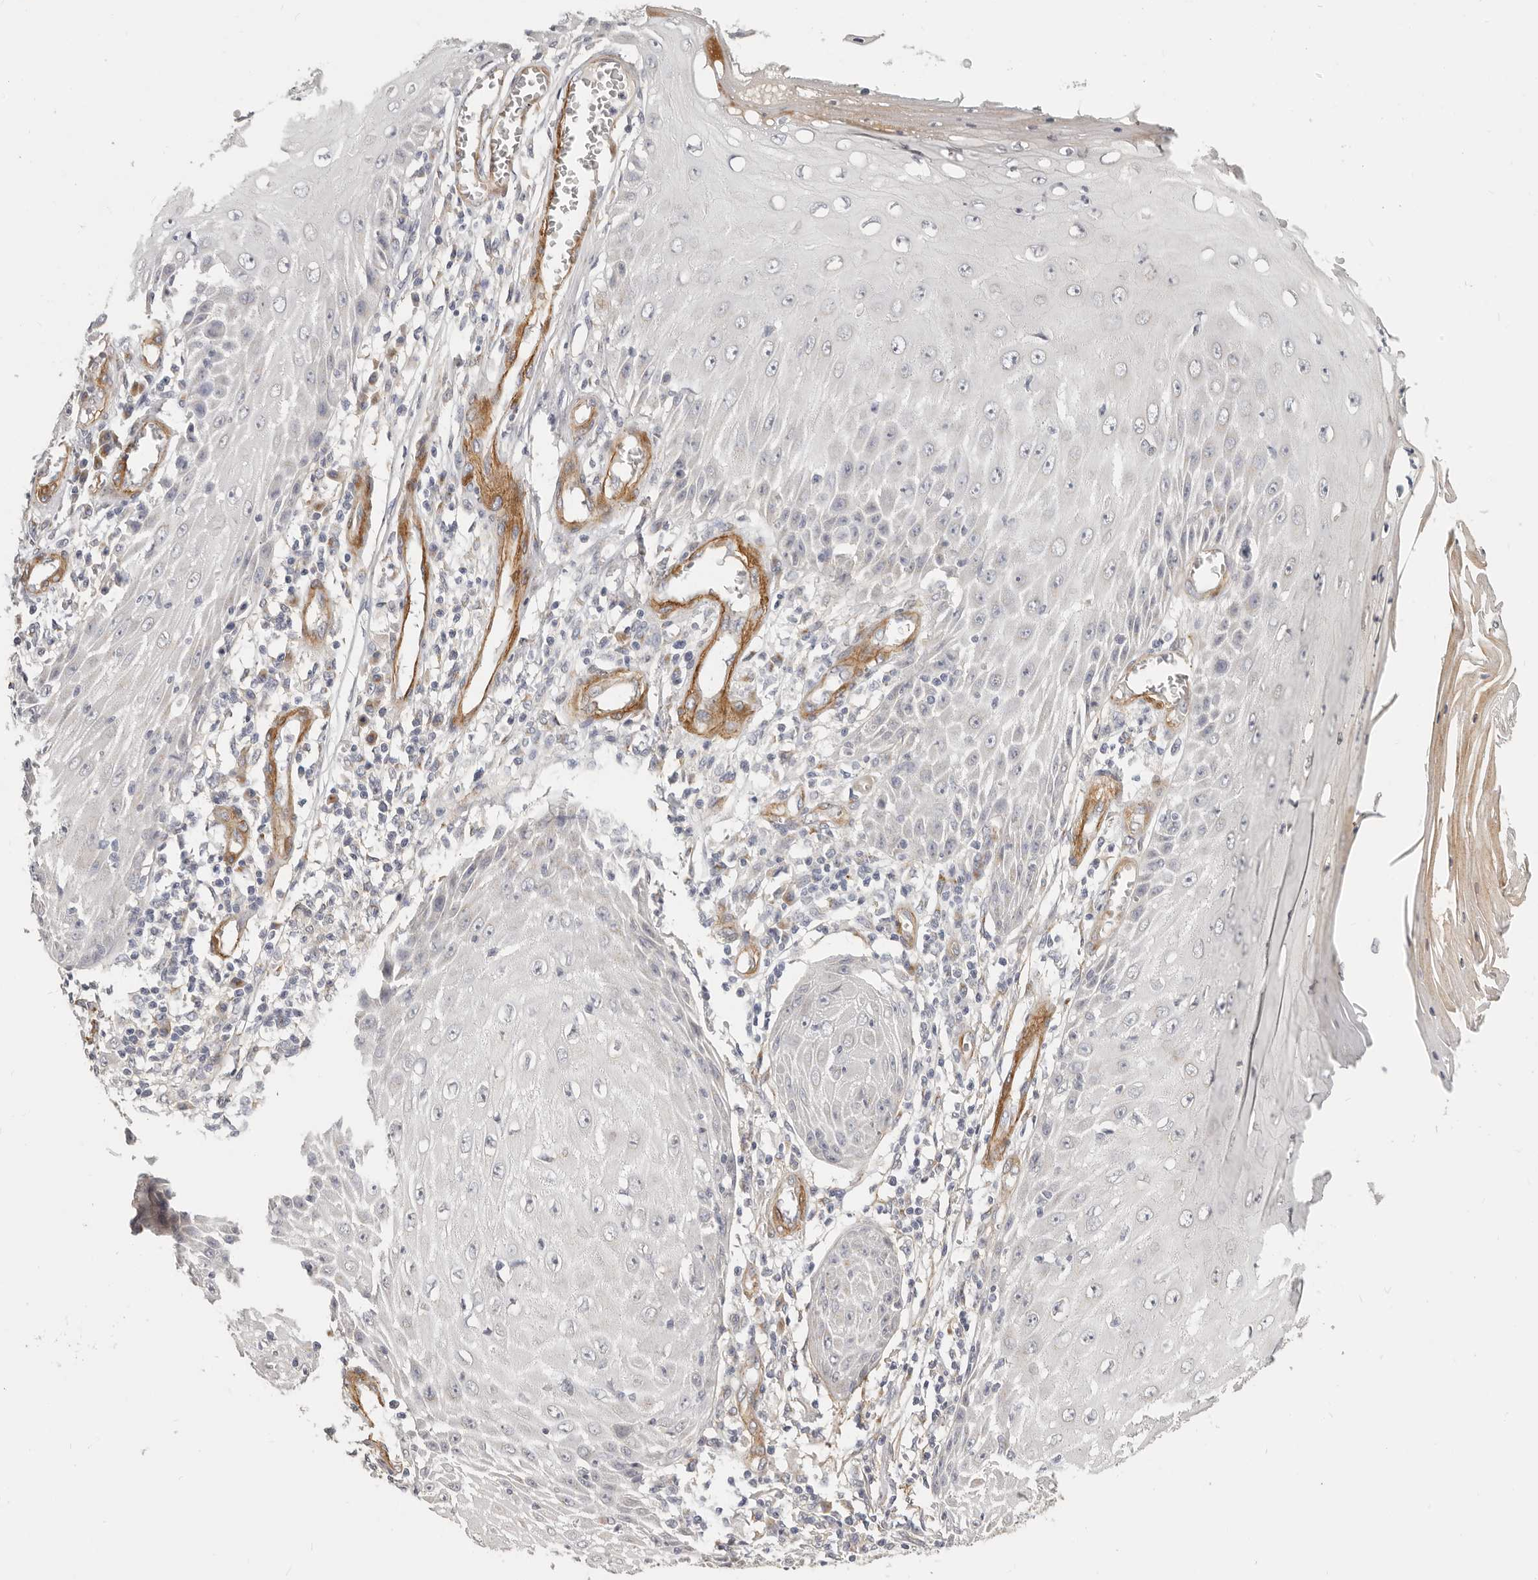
{"staining": {"intensity": "negative", "quantity": "none", "location": "none"}, "tissue": "skin cancer", "cell_type": "Tumor cells", "image_type": "cancer", "snomed": [{"axis": "morphology", "description": "Squamous cell carcinoma, NOS"}, {"axis": "topography", "description": "Skin"}], "caption": "IHC of human skin squamous cell carcinoma demonstrates no staining in tumor cells.", "gene": "RABAC1", "patient": {"sex": "female", "age": 73}}